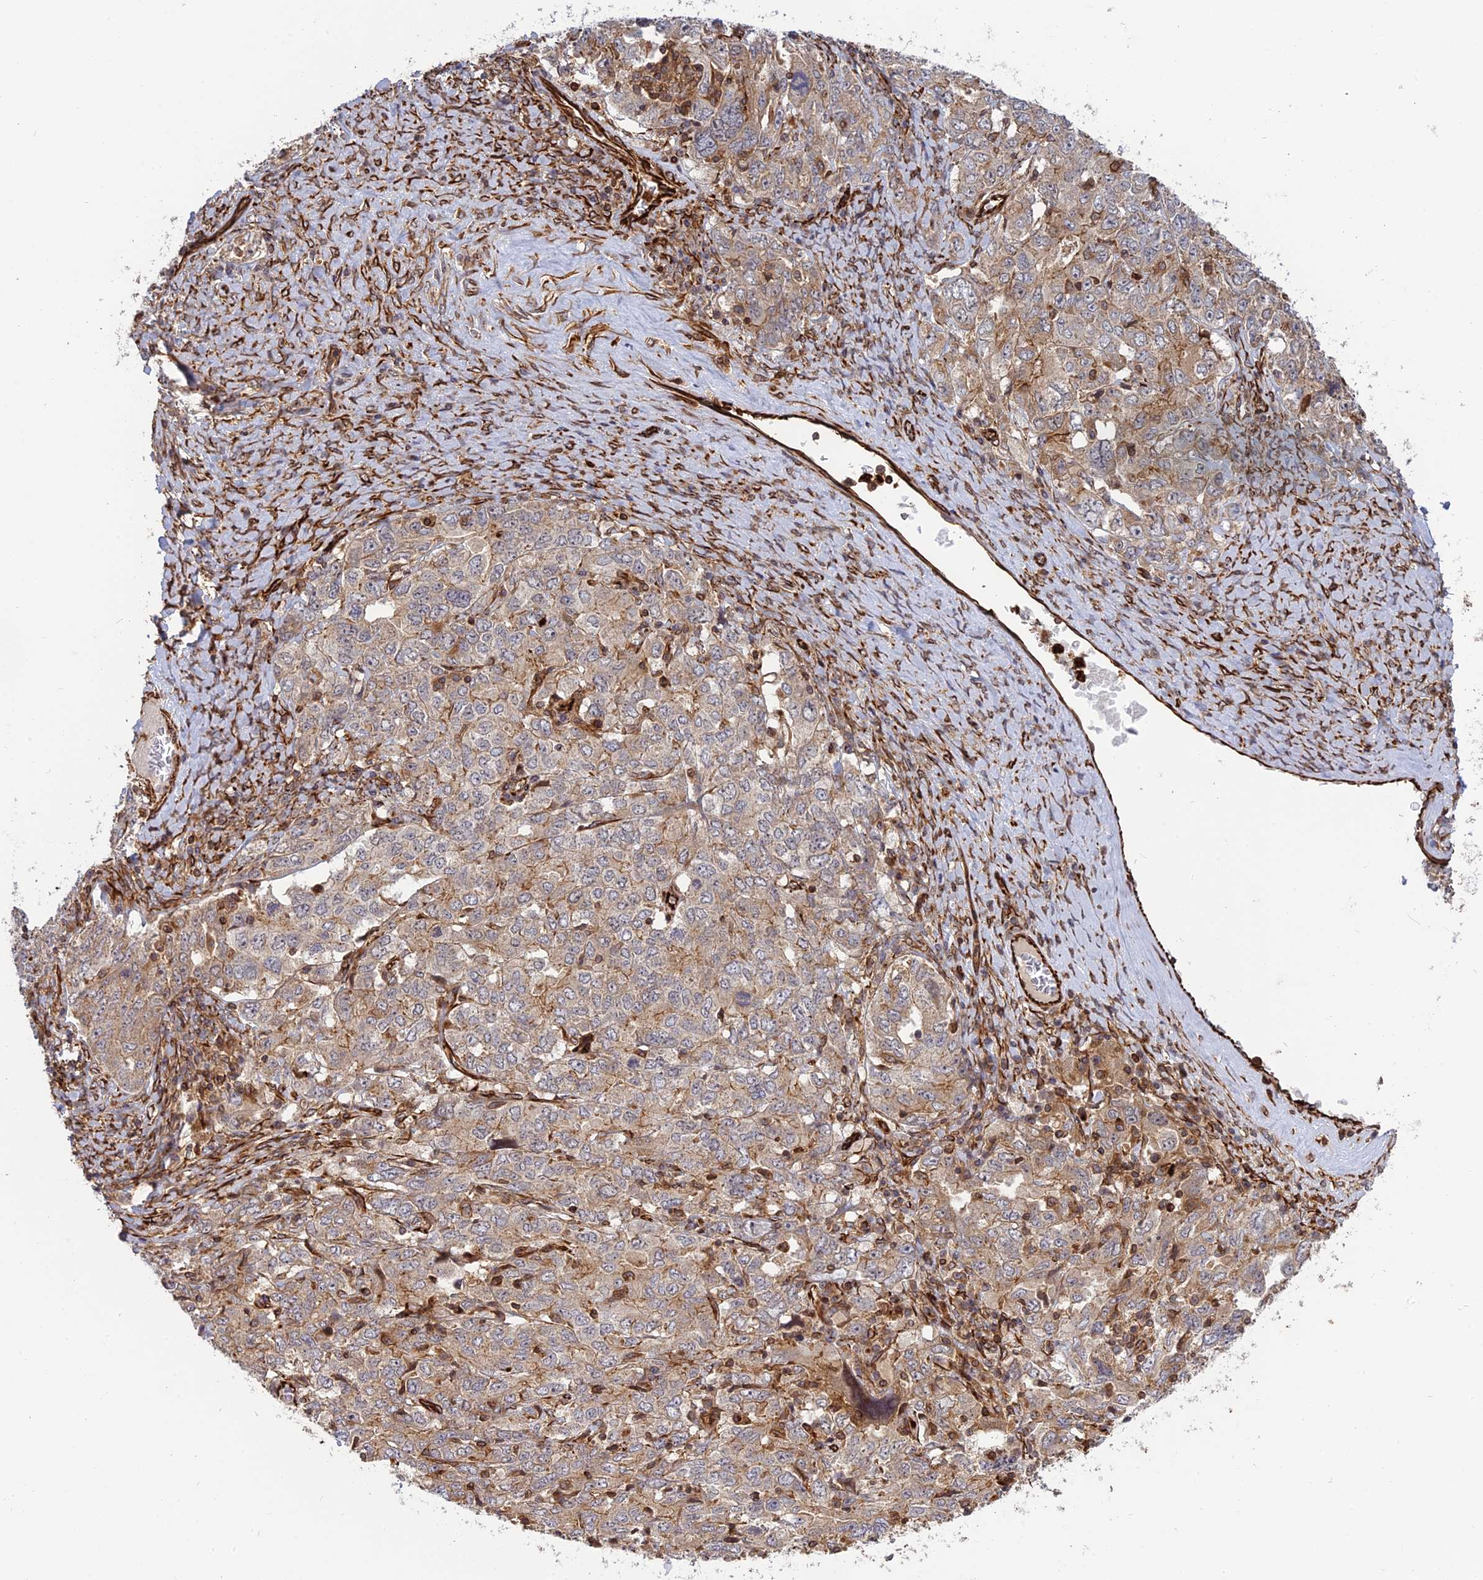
{"staining": {"intensity": "moderate", "quantity": "<25%", "location": "cytoplasmic/membranous"}, "tissue": "ovarian cancer", "cell_type": "Tumor cells", "image_type": "cancer", "snomed": [{"axis": "morphology", "description": "Carcinoma, endometroid"}, {"axis": "topography", "description": "Ovary"}], "caption": "Immunohistochemistry (IHC) staining of ovarian endometroid carcinoma, which reveals low levels of moderate cytoplasmic/membranous staining in about <25% of tumor cells indicating moderate cytoplasmic/membranous protein expression. The staining was performed using DAB (brown) for protein detection and nuclei were counterstained in hematoxylin (blue).", "gene": "PHLDB3", "patient": {"sex": "female", "age": 62}}